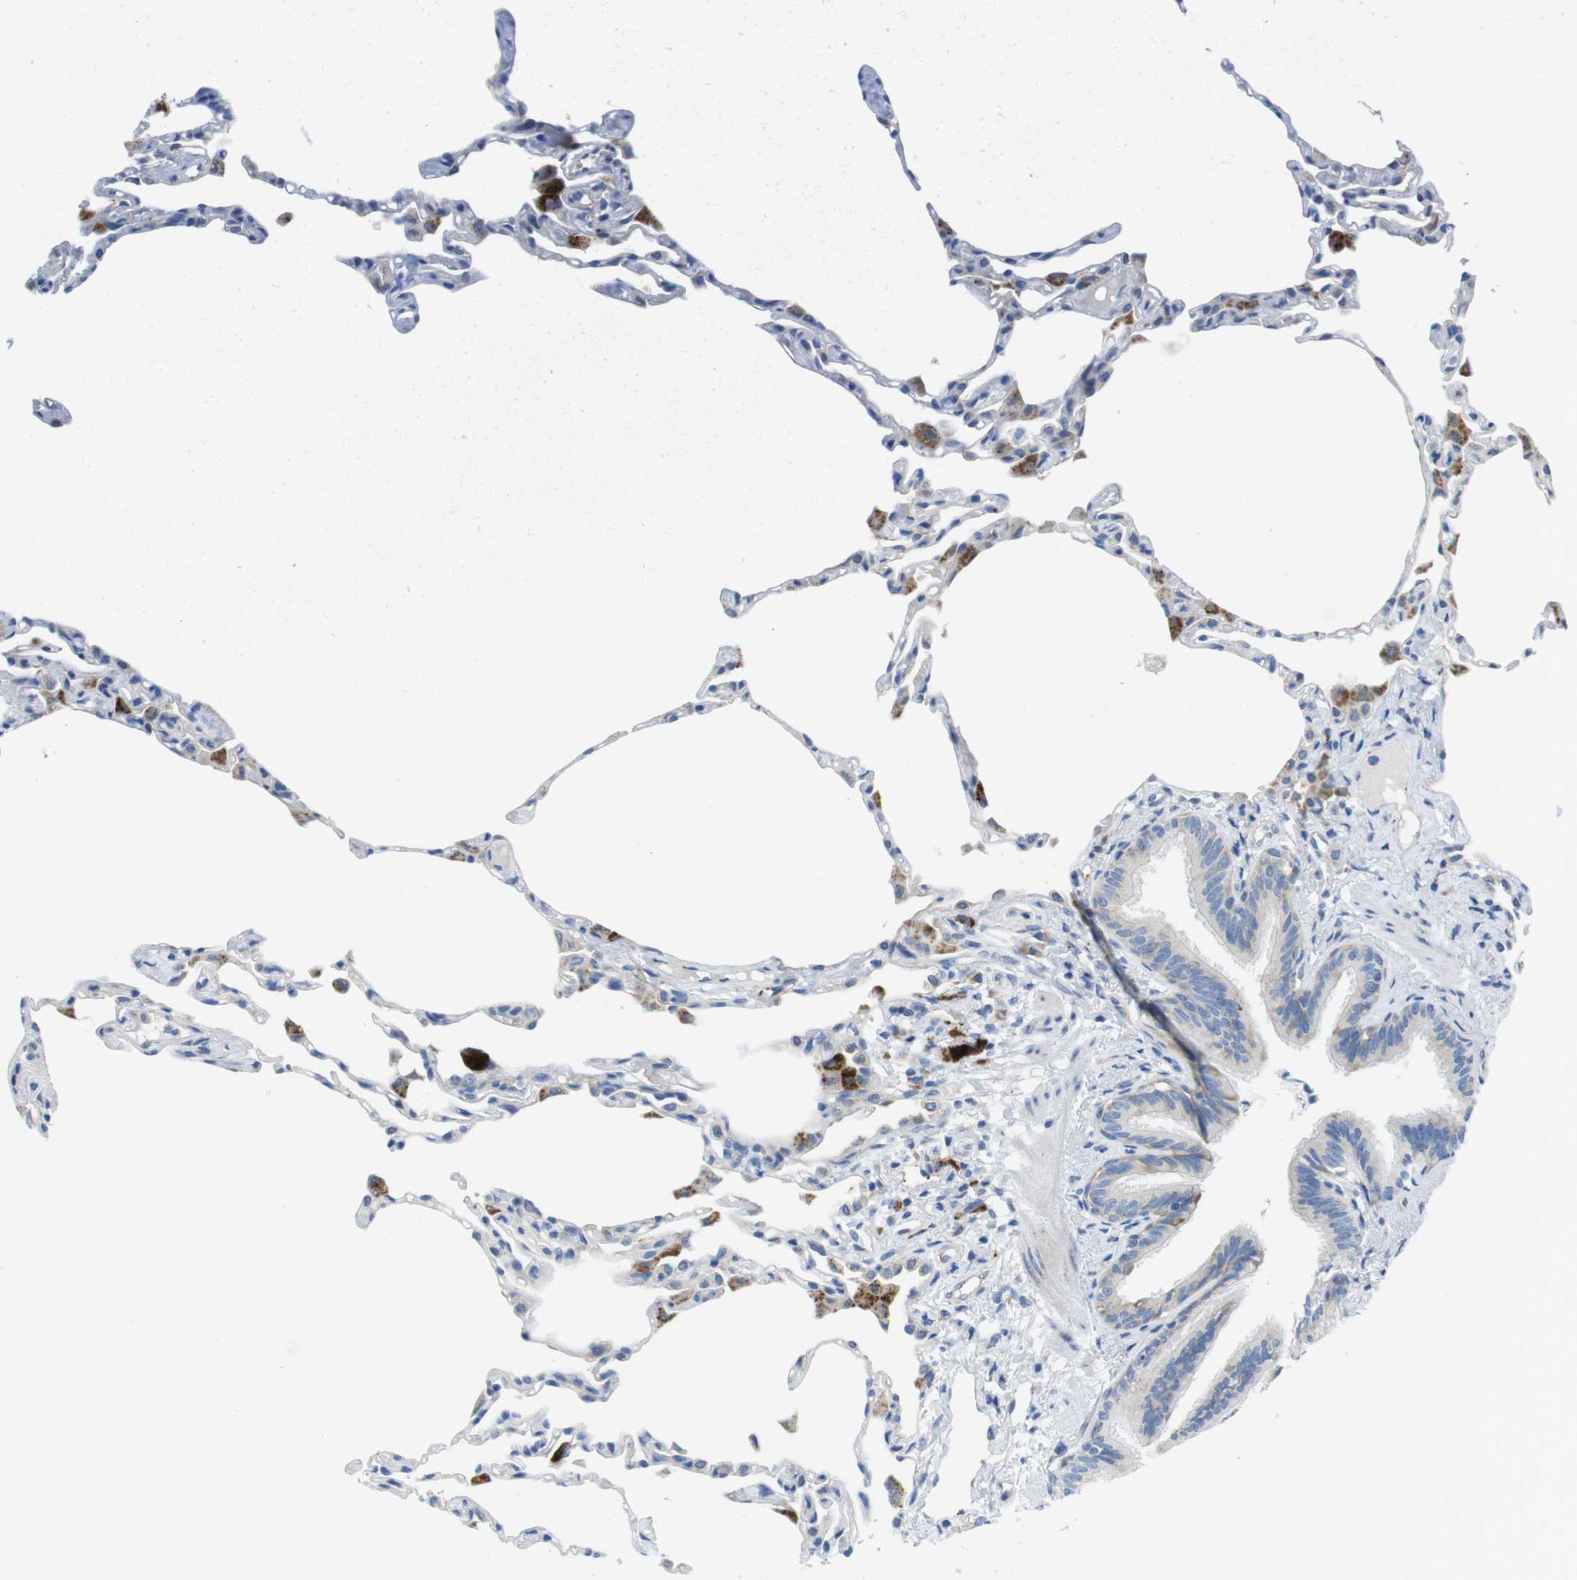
{"staining": {"intensity": "weak", "quantity": "<25%", "location": "cytoplasmic/membranous"}, "tissue": "lung", "cell_type": "Alveolar cells", "image_type": "normal", "snomed": [{"axis": "morphology", "description": "Normal tissue, NOS"}, {"axis": "topography", "description": "Lung"}], "caption": "The immunohistochemistry (IHC) micrograph has no significant expression in alveolar cells of lung.", "gene": "TMEM234", "patient": {"sex": "female", "age": 49}}